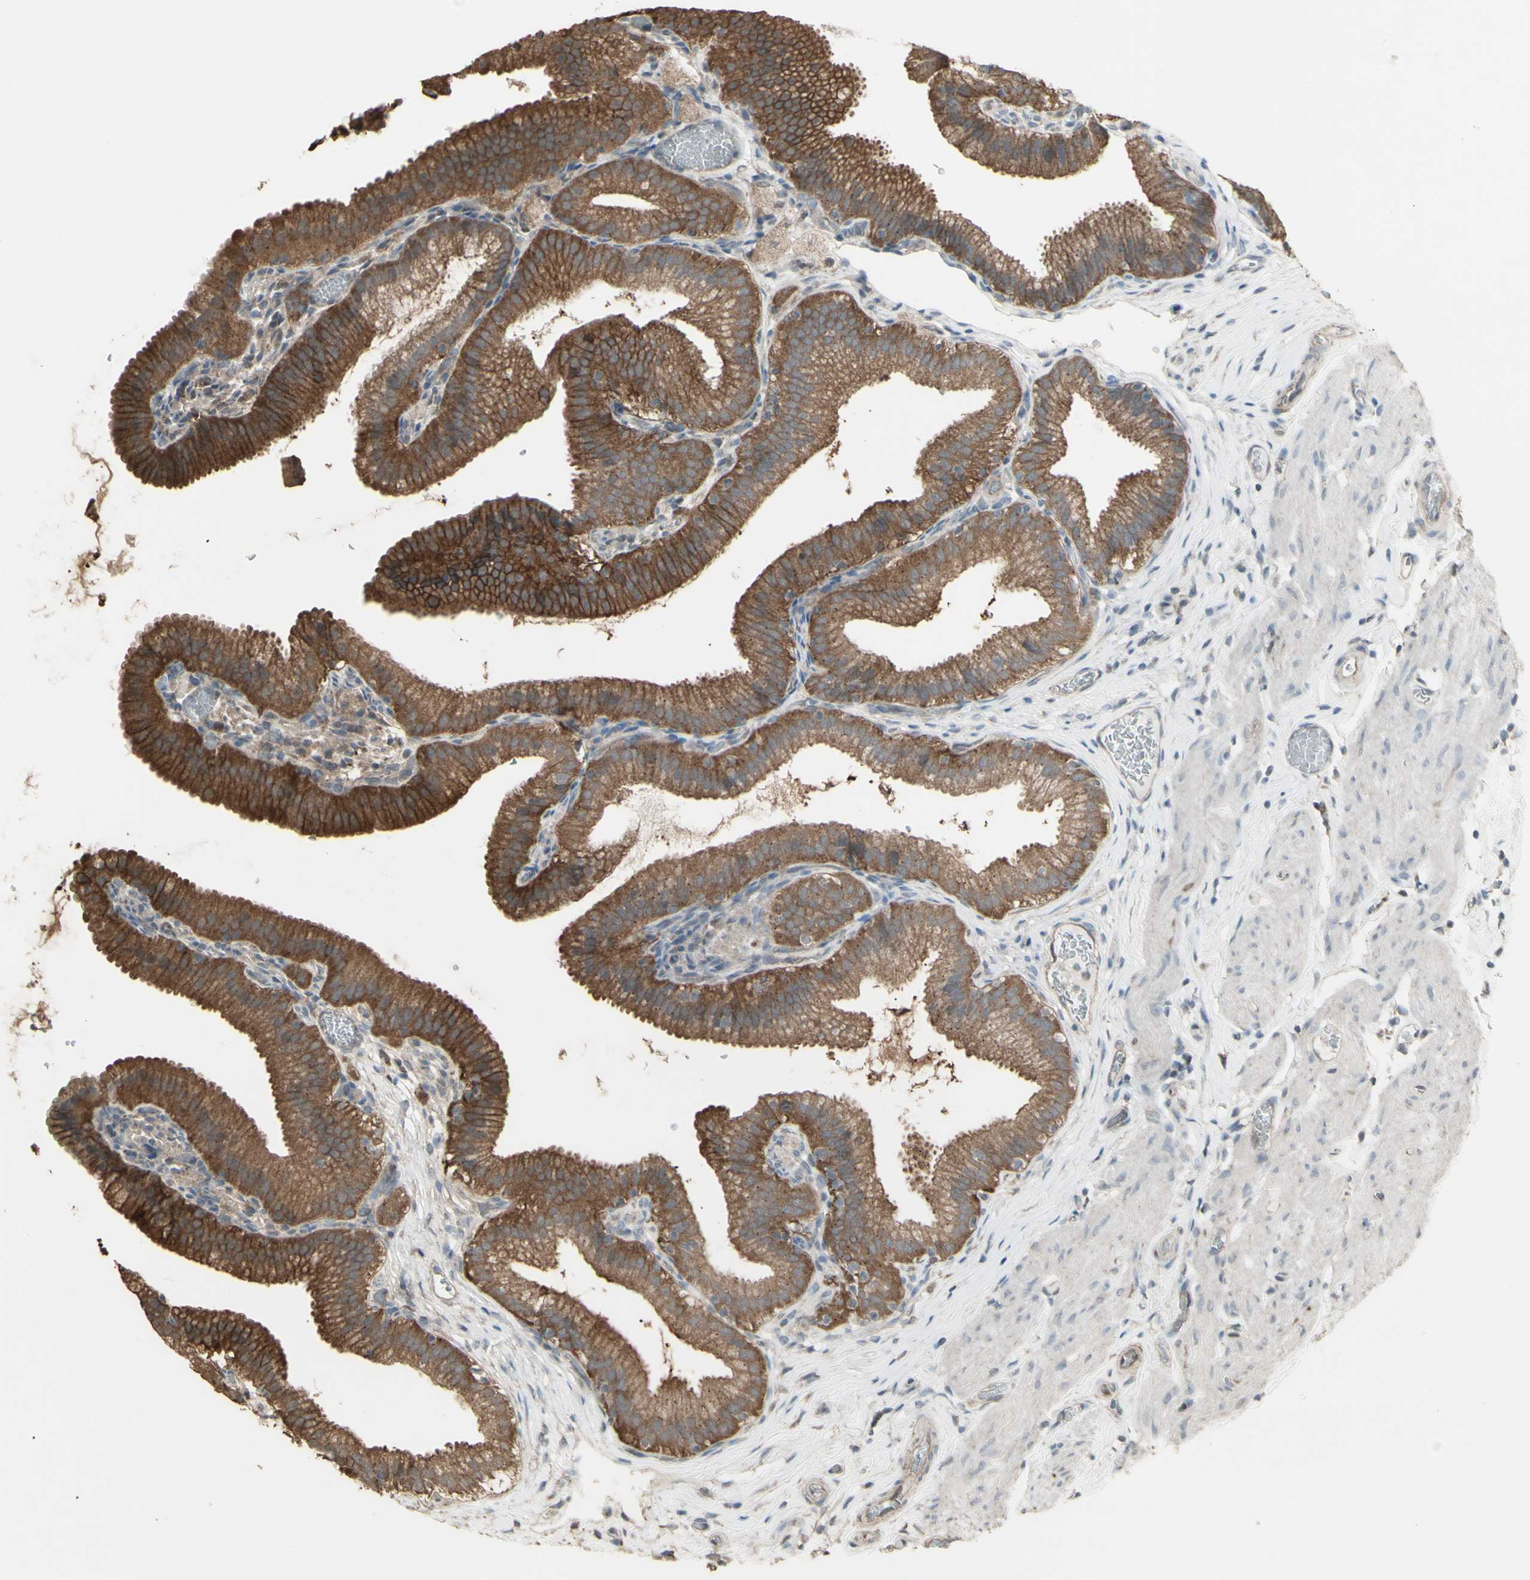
{"staining": {"intensity": "moderate", "quantity": ">75%", "location": "cytoplasmic/membranous"}, "tissue": "gallbladder", "cell_type": "Glandular cells", "image_type": "normal", "snomed": [{"axis": "morphology", "description": "Normal tissue, NOS"}, {"axis": "topography", "description": "Gallbladder"}], "caption": "IHC histopathology image of normal gallbladder stained for a protein (brown), which displays medium levels of moderate cytoplasmic/membranous staining in approximately >75% of glandular cells.", "gene": "ENSG00000285526", "patient": {"sex": "male", "age": 54}}